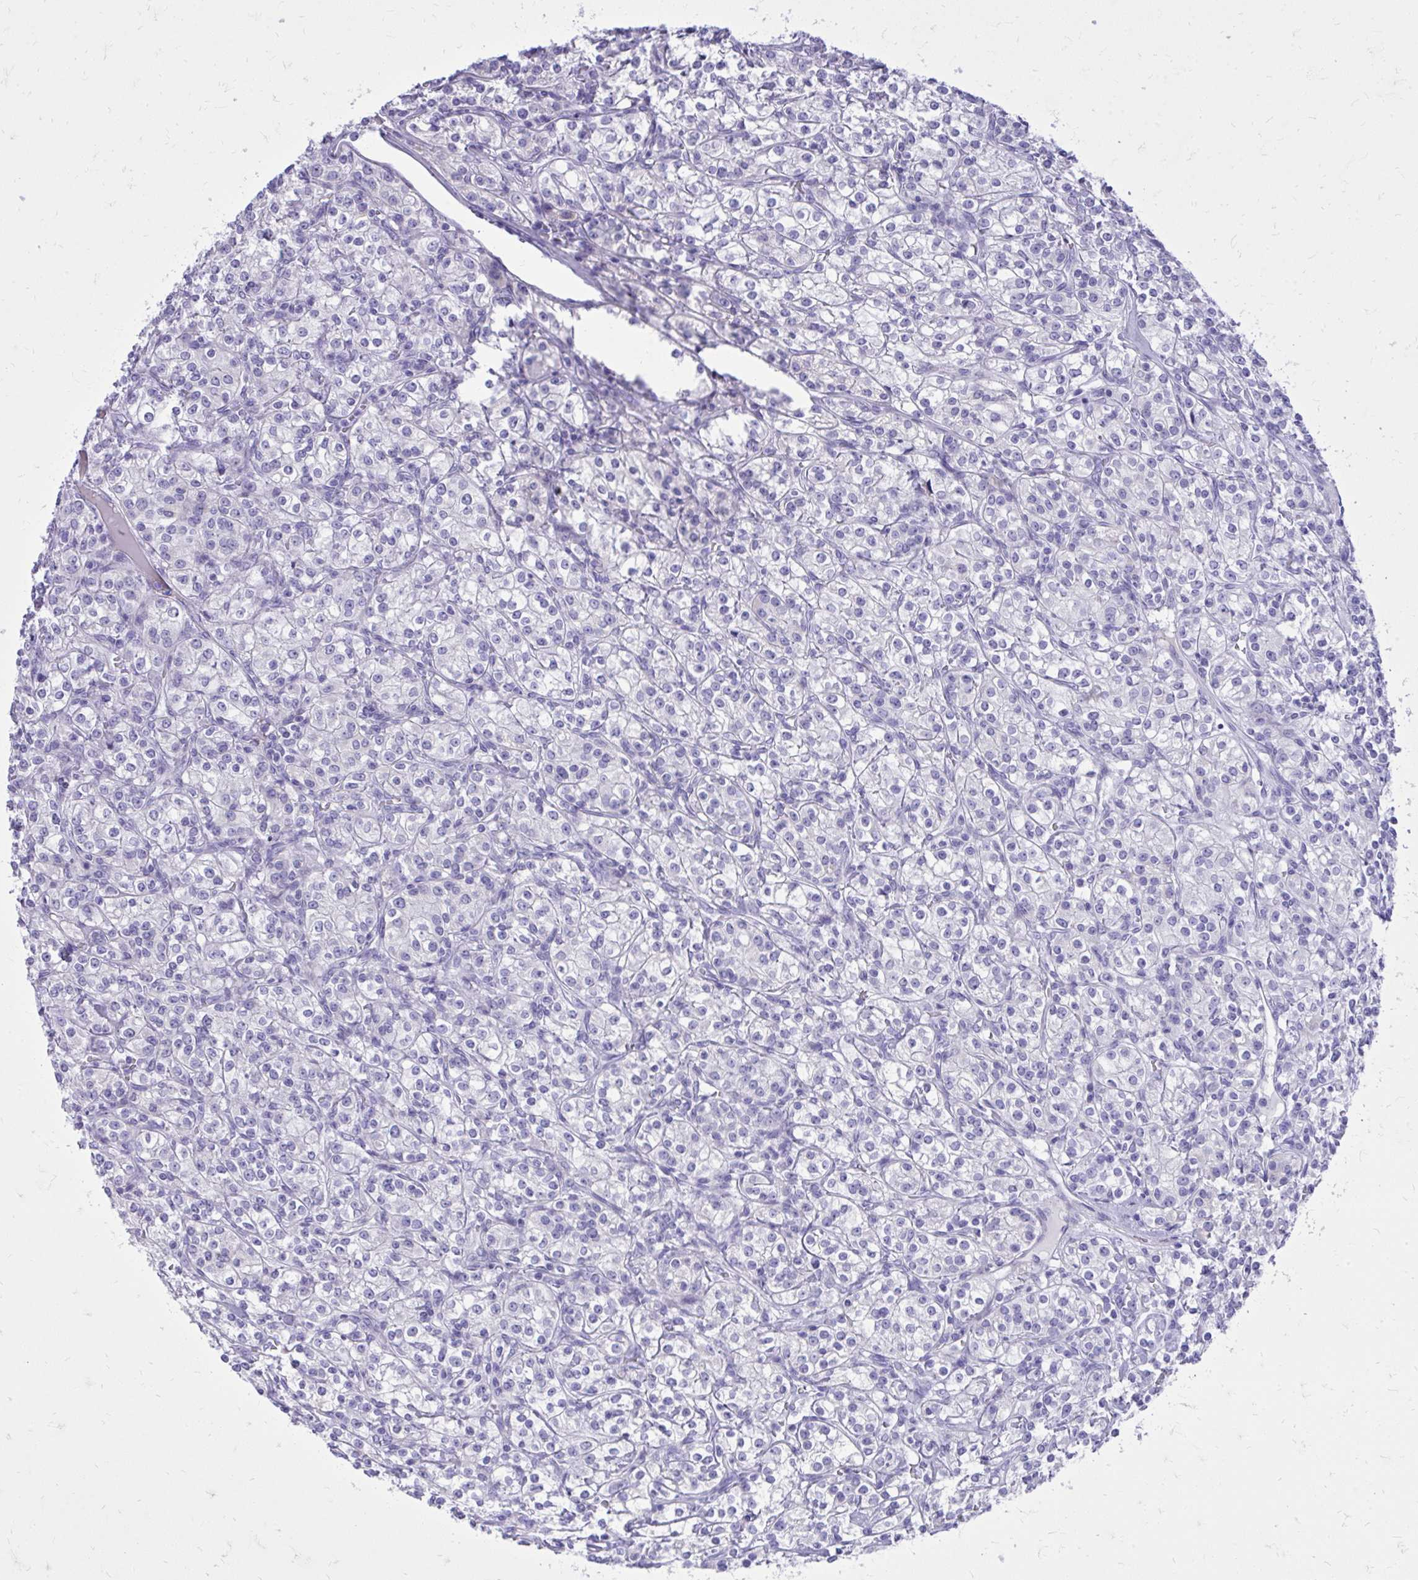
{"staining": {"intensity": "negative", "quantity": "none", "location": "none"}, "tissue": "renal cancer", "cell_type": "Tumor cells", "image_type": "cancer", "snomed": [{"axis": "morphology", "description": "Adenocarcinoma, NOS"}, {"axis": "topography", "description": "Kidney"}], "caption": "Immunohistochemistry photomicrograph of neoplastic tissue: human renal cancer stained with DAB (3,3'-diaminobenzidine) displays no significant protein staining in tumor cells.", "gene": "BCL6B", "patient": {"sex": "male", "age": 77}}